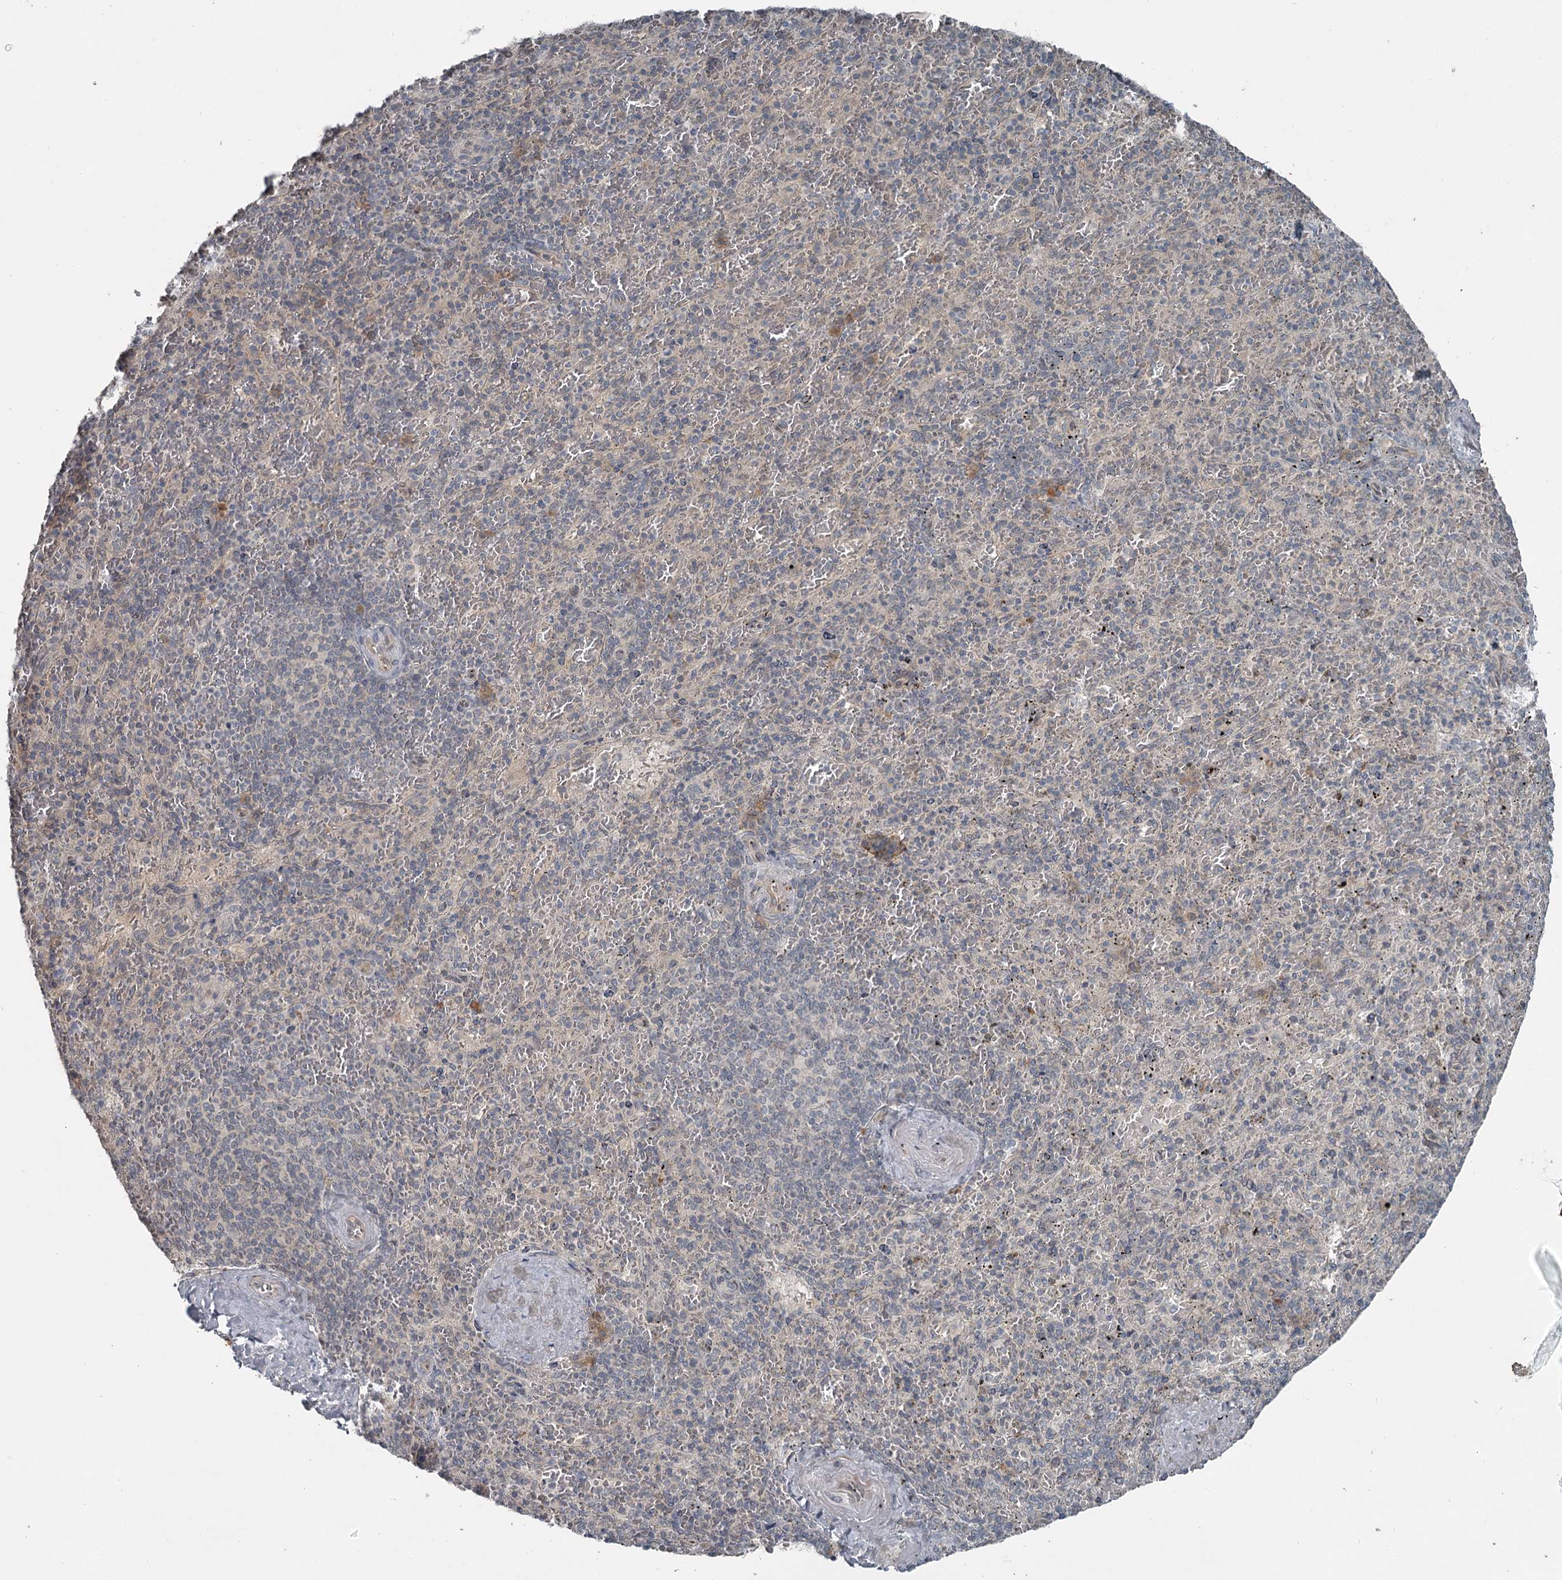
{"staining": {"intensity": "negative", "quantity": "none", "location": "none"}, "tissue": "spleen", "cell_type": "Cells in red pulp", "image_type": "normal", "snomed": [{"axis": "morphology", "description": "Normal tissue, NOS"}, {"axis": "topography", "description": "Spleen"}], "caption": "High power microscopy micrograph of an IHC photomicrograph of unremarkable spleen, revealing no significant staining in cells in red pulp.", "gene": "SLC39A8", "patient": {"sex": "male", "age": 82}}